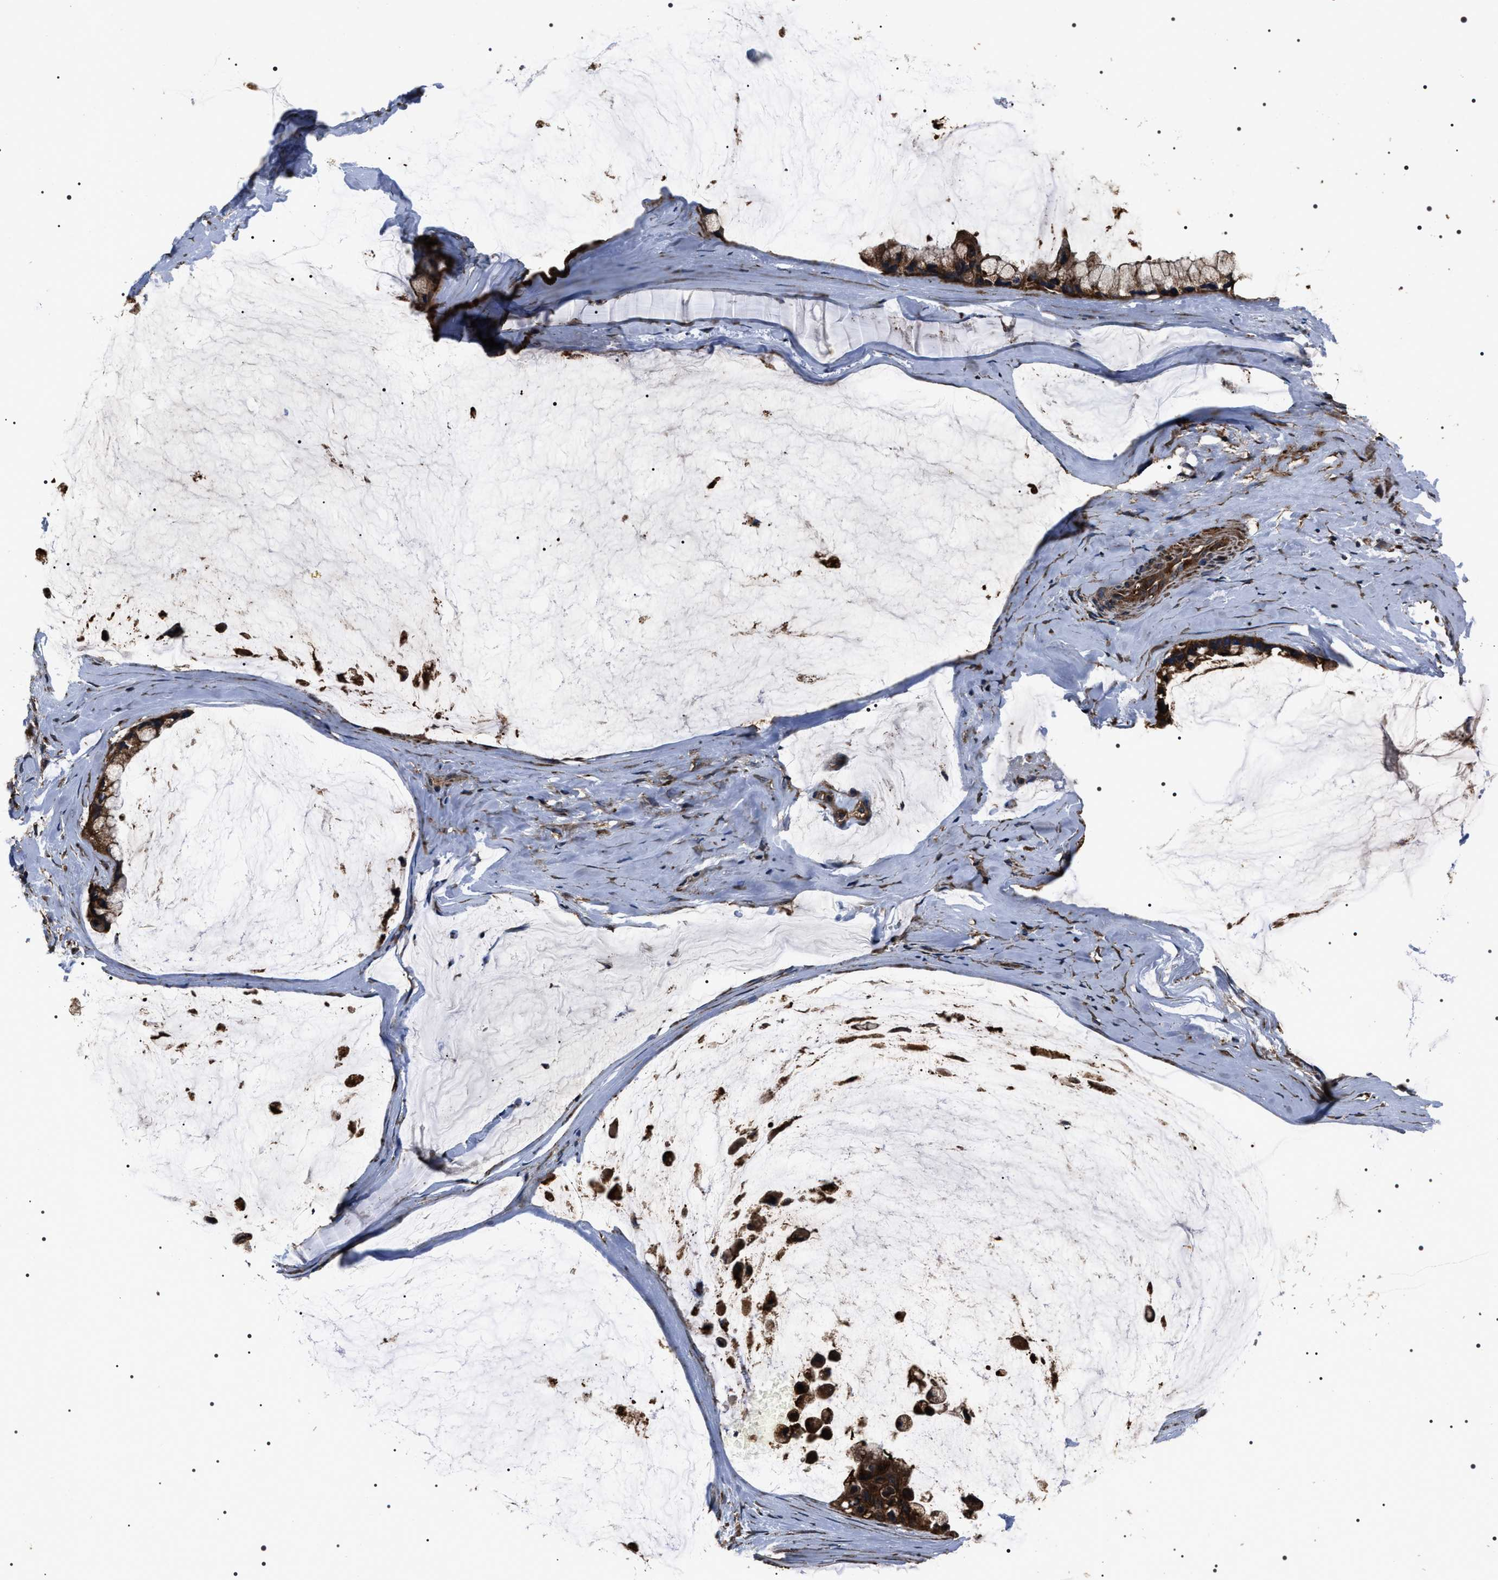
{"staining": {"intensity": "strong", "quantity": ">75%", "location": "cytoplasmic/membranous"}, "tissue": "ovarian cancer", "cell_type": "Tumor cells", "image_type": "cancer", "snomed": [{"axis": "morphology", "description": "Cystadenocarcinoma, mucinous, NOS"}, {"axis": "topography", "description": "Ovary"}], "caption": "Human ovarian cancer stained with a protein marker shows strong staining in tumor cells.", "gene": "HSCB", "patient": {"sex": "female", "age": 39}}